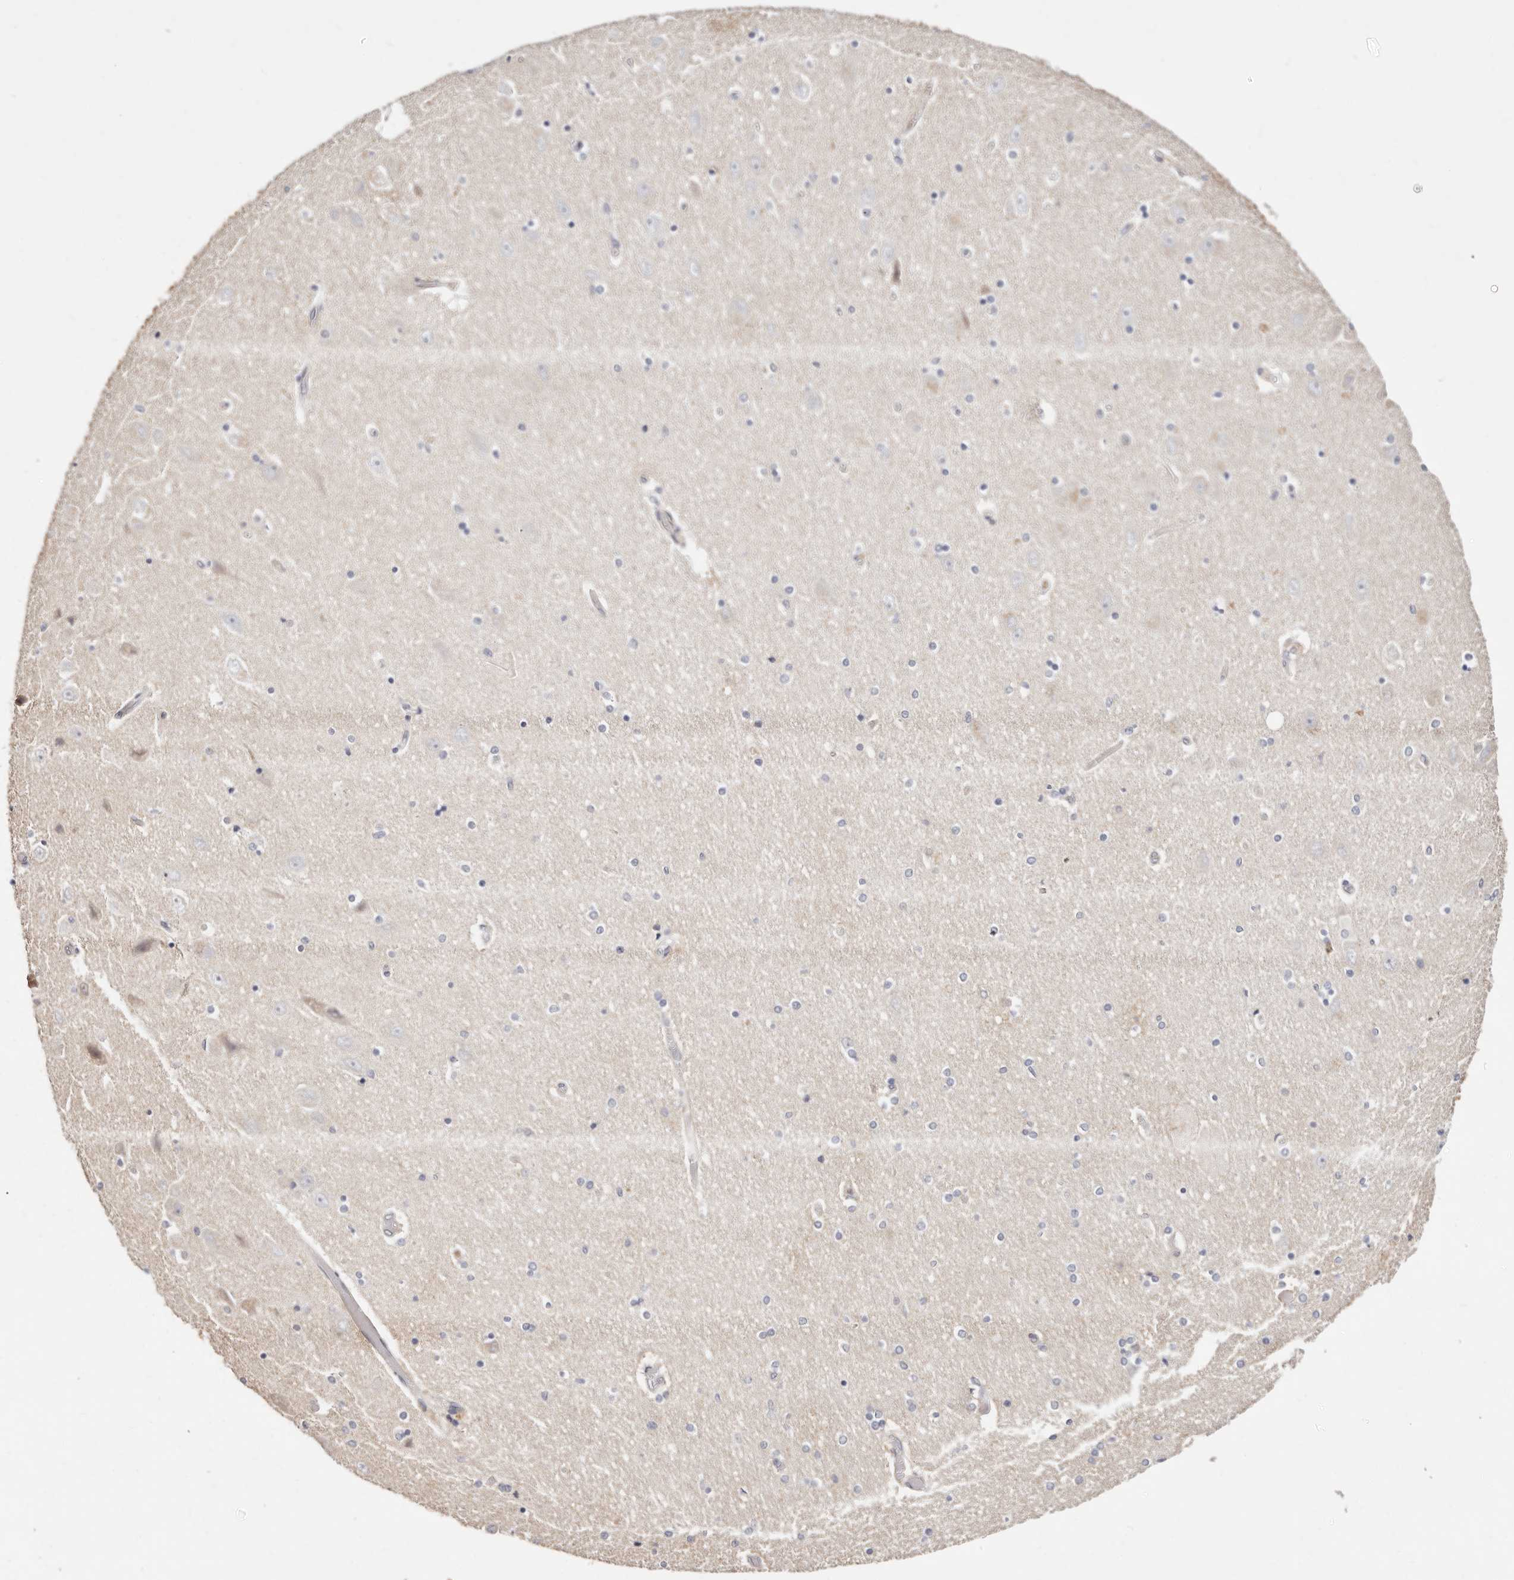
{"staining": {"intensity": "negative", "quantity": "none", "location": "none"}, "tissue": "hippocampus", "cell_type": "Glial cells", "image_type": "normal", "snomed": [{"axis": "morphology", "description": "Normal tissue, NOS"}, {"axis": "topography", "description": "Hippocampus"}], "caption": "This is a photomicrograph of immunohistochemistry staining of normal hippocampus, which shows no expression in glial cells. (DAB (3,3'-diaminobenzidine) immunohistochemistry, high magnification).", "gene": "STAT5A", "patient": {"sex": "female", "age": 54}}